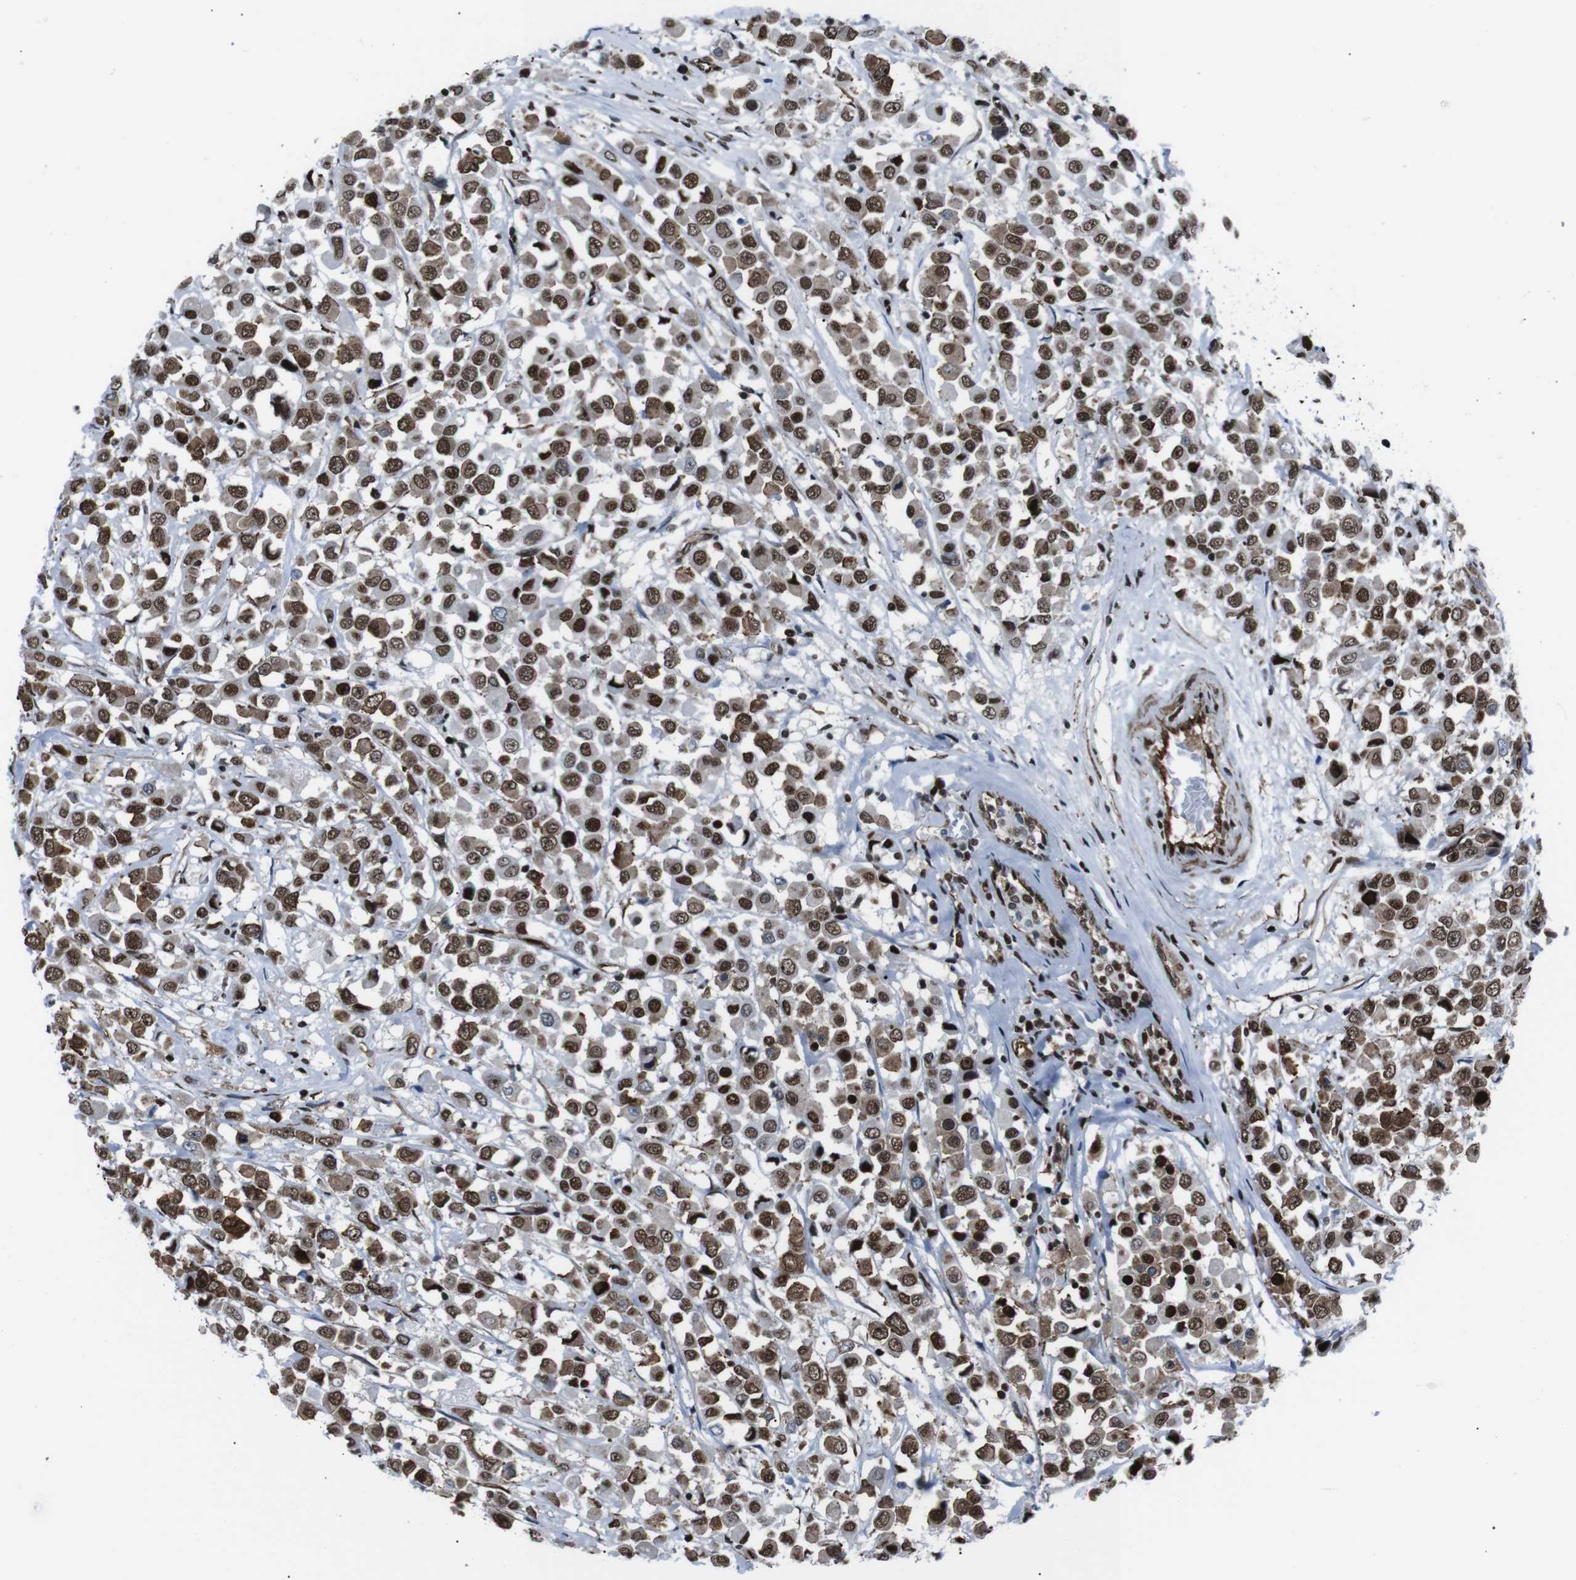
{"staining": {"intensity": "moderate", "quantity": ">75%", "location": "cytoplasmic/membranous,nuclear"}, "tissue": "breast cancer", "cell_type": "Tumor cells", "image_type": "cancer", "snomed": [{"axis": "morphology", "description": "Duct carcinoma"}, {"axis": "topography", "description": "Breast"}], "caption": "Immunohistochemical staining of human breast intraductal carcinoma exhibits medium levels of moderate cytoplasmic/membranous and nuclear positivity in approximately >75% of tumor cells. (IHC, brightfield microscopy, high magnification).", "gene": "HNRNPU", "patient": {"sex": "female", "age": 61}}